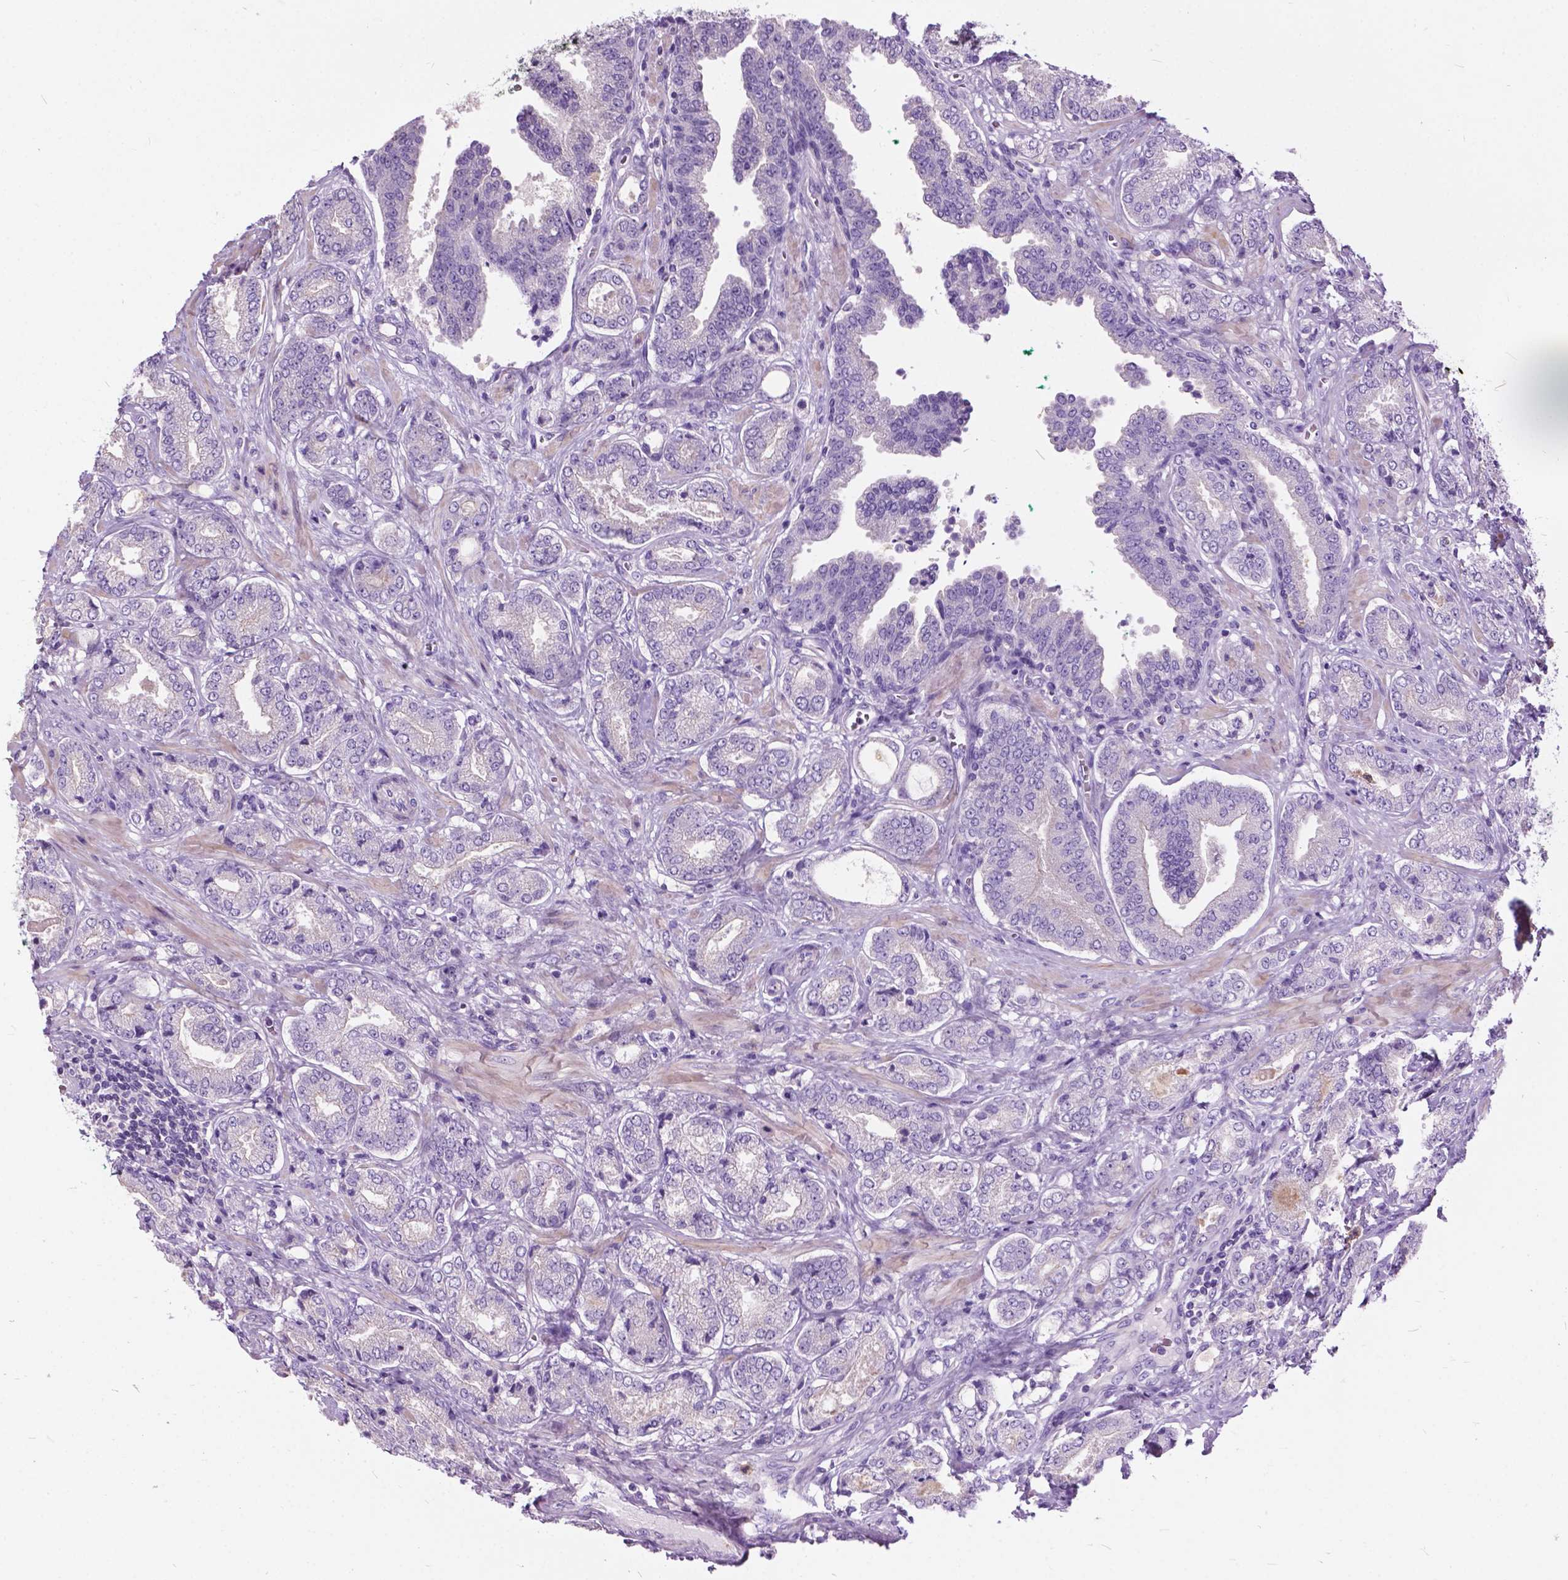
{"staining": {"intensity": "negative", "quantity": "none", "location": "none"}, "tissue": "prostate cancer", "cell_type": "Tumor cells", "image_type": "cancer", "snomed": [{"axis": "morphology", "description": "Adenocarcinoma, NOS"}, {"axis": "topography", "description": "Prostate"}], "caption": "This is an immunohistochemistry (IHC) image of human prostate cancer (adenocarcinoma). There is no positivity in tumor cells.", "gene": "PRR35", "patient": {"sex": "male", "age": 64}}